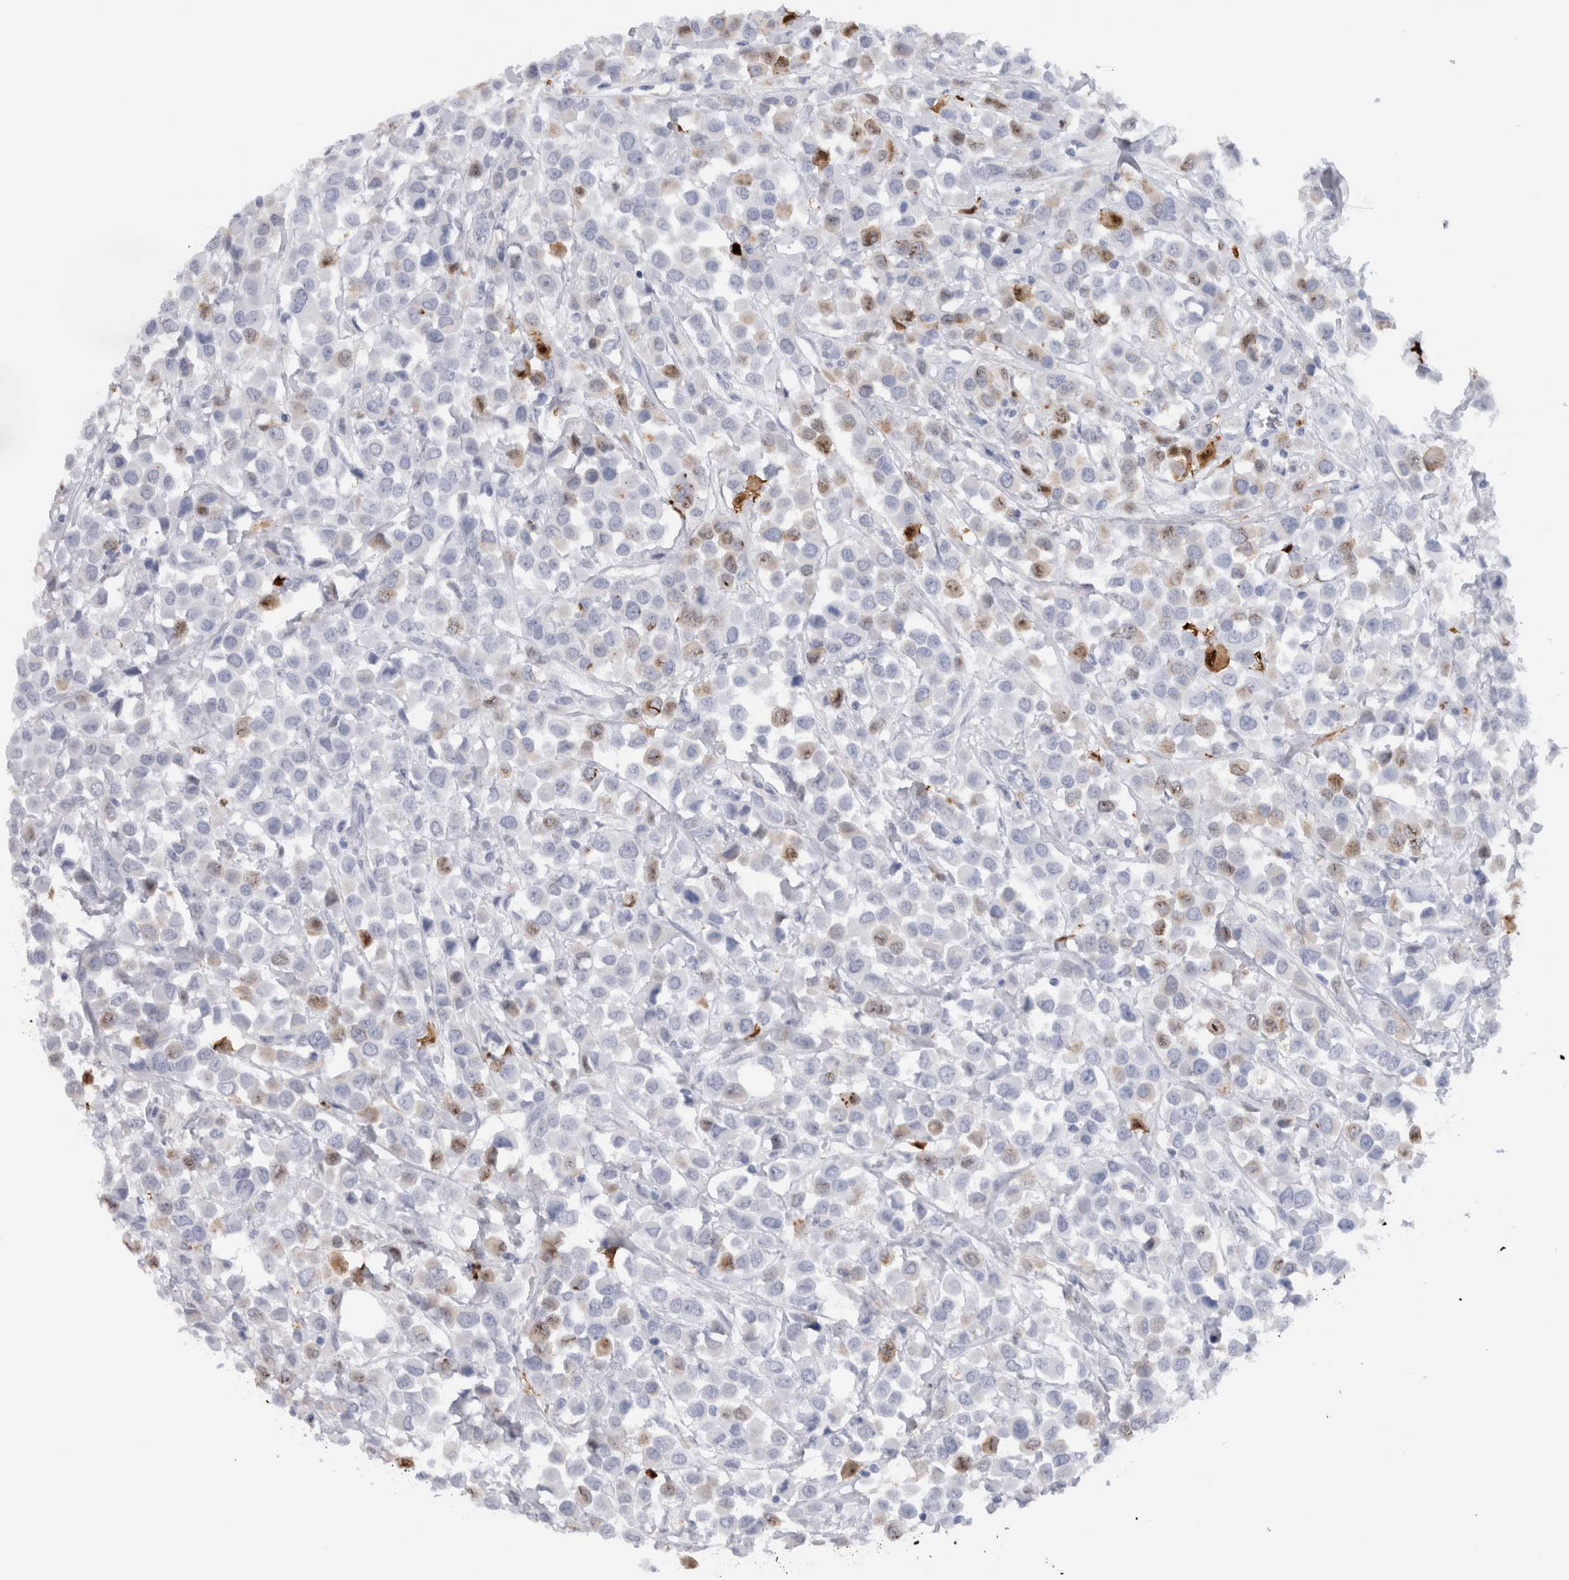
{"staining": {"intensity": "moderate", "quantity": "<25%", "location": "cytoplasmic/membranous,nuclear"}, "tissue": "breast cancer", "cell_type": "Tumor cells", "image_type": "cancer", "snomed": [{"axis": "morphology", "description": "Duct carcinoma"}, {"axis": "topography", "description": "Breast"}], "caption": "Immunohistochemical staining of breast cancer (invasive ductal carcinoma) displays low levels of moderate cytoplasmic/membranous and nuclear protein positivity in approximately <25% of tumor cells.", "gene": "S100A8", "patient": {"sex": "female", "age": 61}}